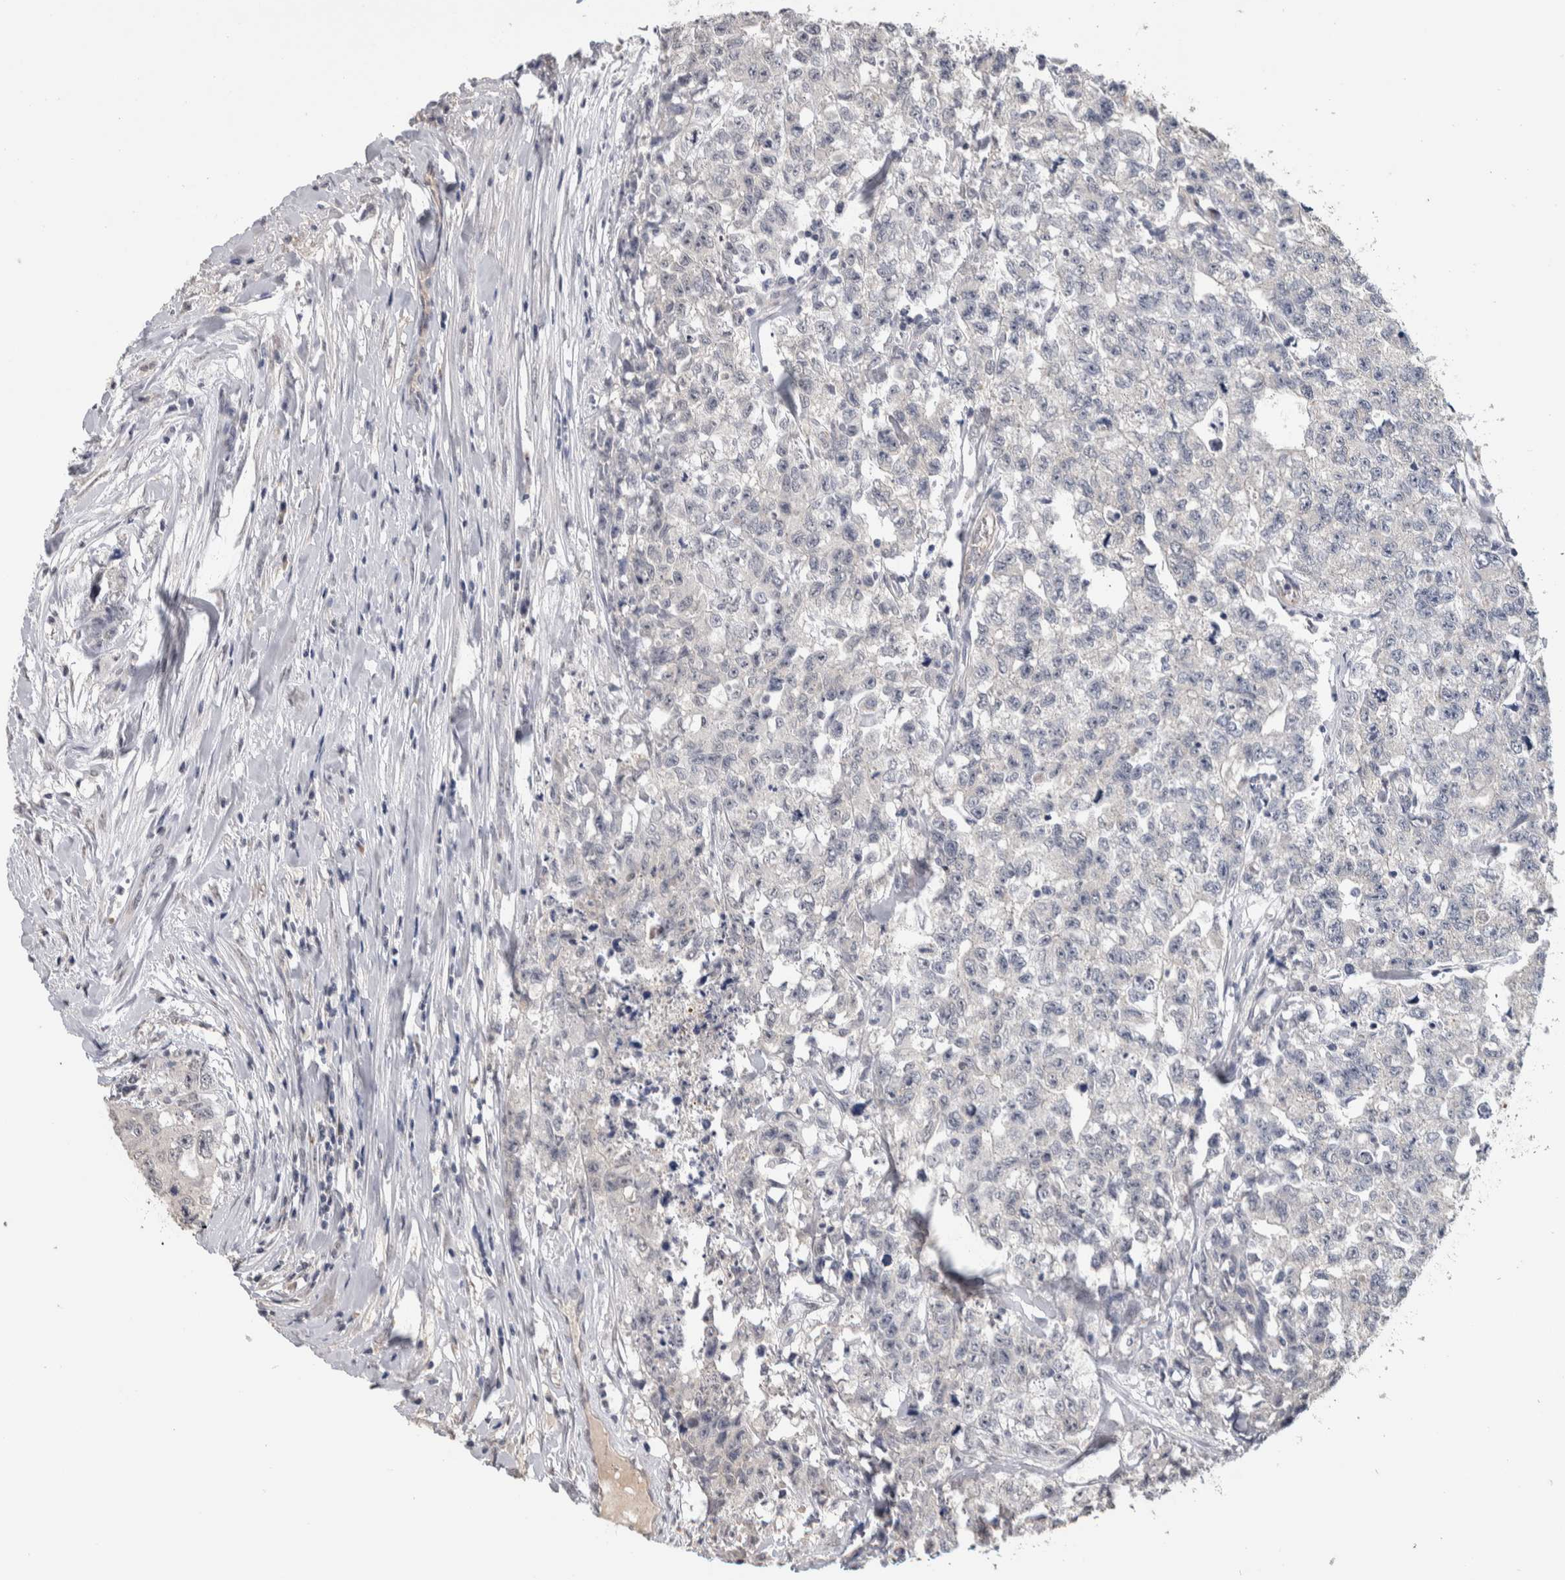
{"staining": {"intensity": "negative", "quantity": "none", "location": "none"}, "tissue": "testis cancer", "cell_type": "Tumor cells", "image_type": "cancer", "snomed": [{"axis": "morphology", "description": "Carcinoma, Embryonal, NOS"}, {"axis": "topography", "description": "Testis"}], "caption": "A high-resolution photomicrograph shows immunohistochemistry staining of embryonal carcinoma (testis), which displays no significant staining in tumor cells. (DAB immunohistochemistry, high magnification).", "gene": "TMEM102", "patient": {"sex": "male", "age": 28}}